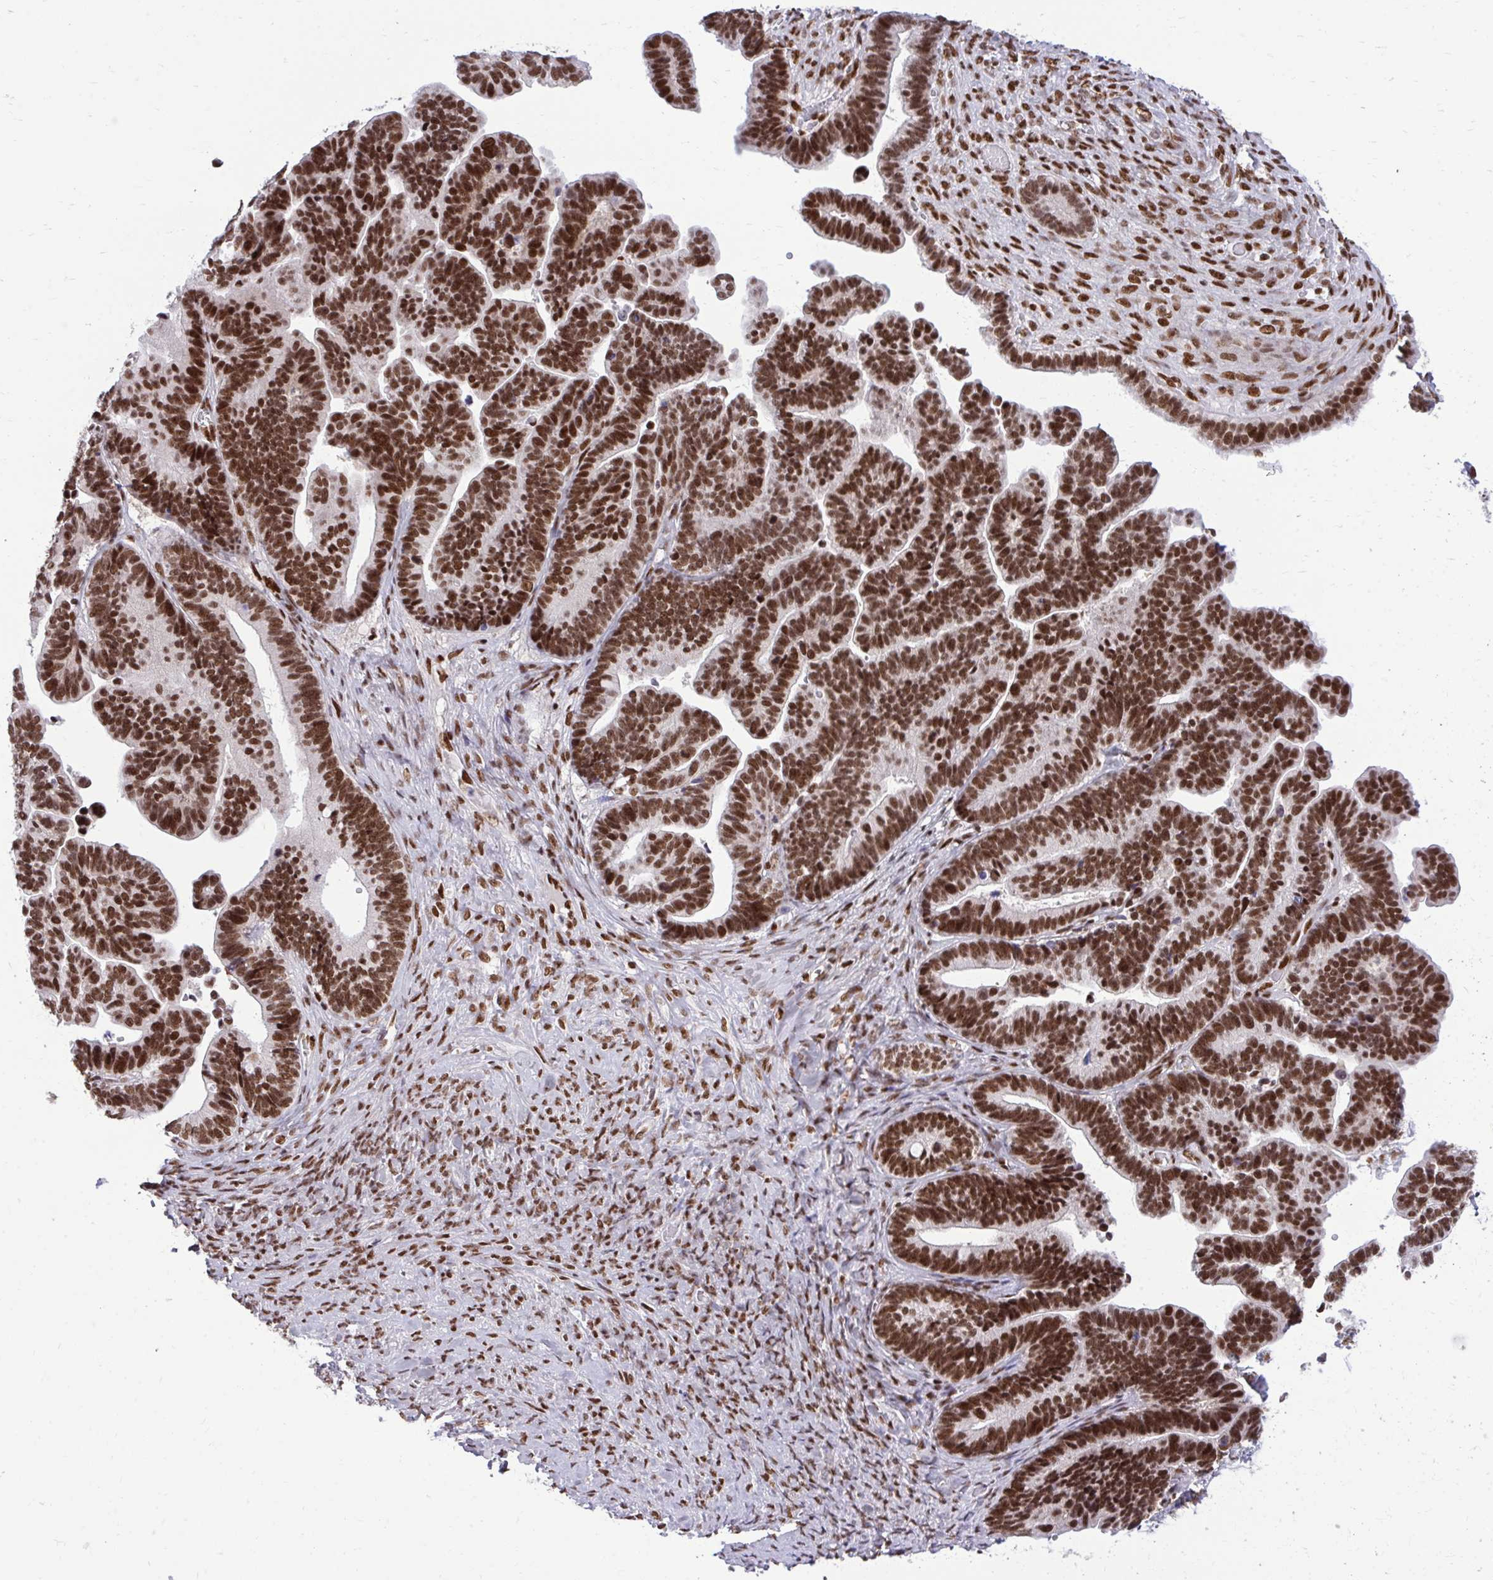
{"staining": {"intensity": "strong", "quantity": ">75%", "location": "nuclear"}, "tissue": "ovarian cancer", "cell_type": "Tumor cells", "image_type": "cancer", "snomed": [{"axis": "morphology", "description": "Cystadenocarcinoma, serous, NOS"}, {"axis": "topography", "description": "Ovary"}], "caption": "A high-resolution histopathology image shows IHC staining of ovarian cancer (serous cystadenocarcinoma), which reveals strong nuclear positivity in approximately >75% of tumor cells.", "gene": "CDYL", "patient": {"sex": "female", "age": 56}}